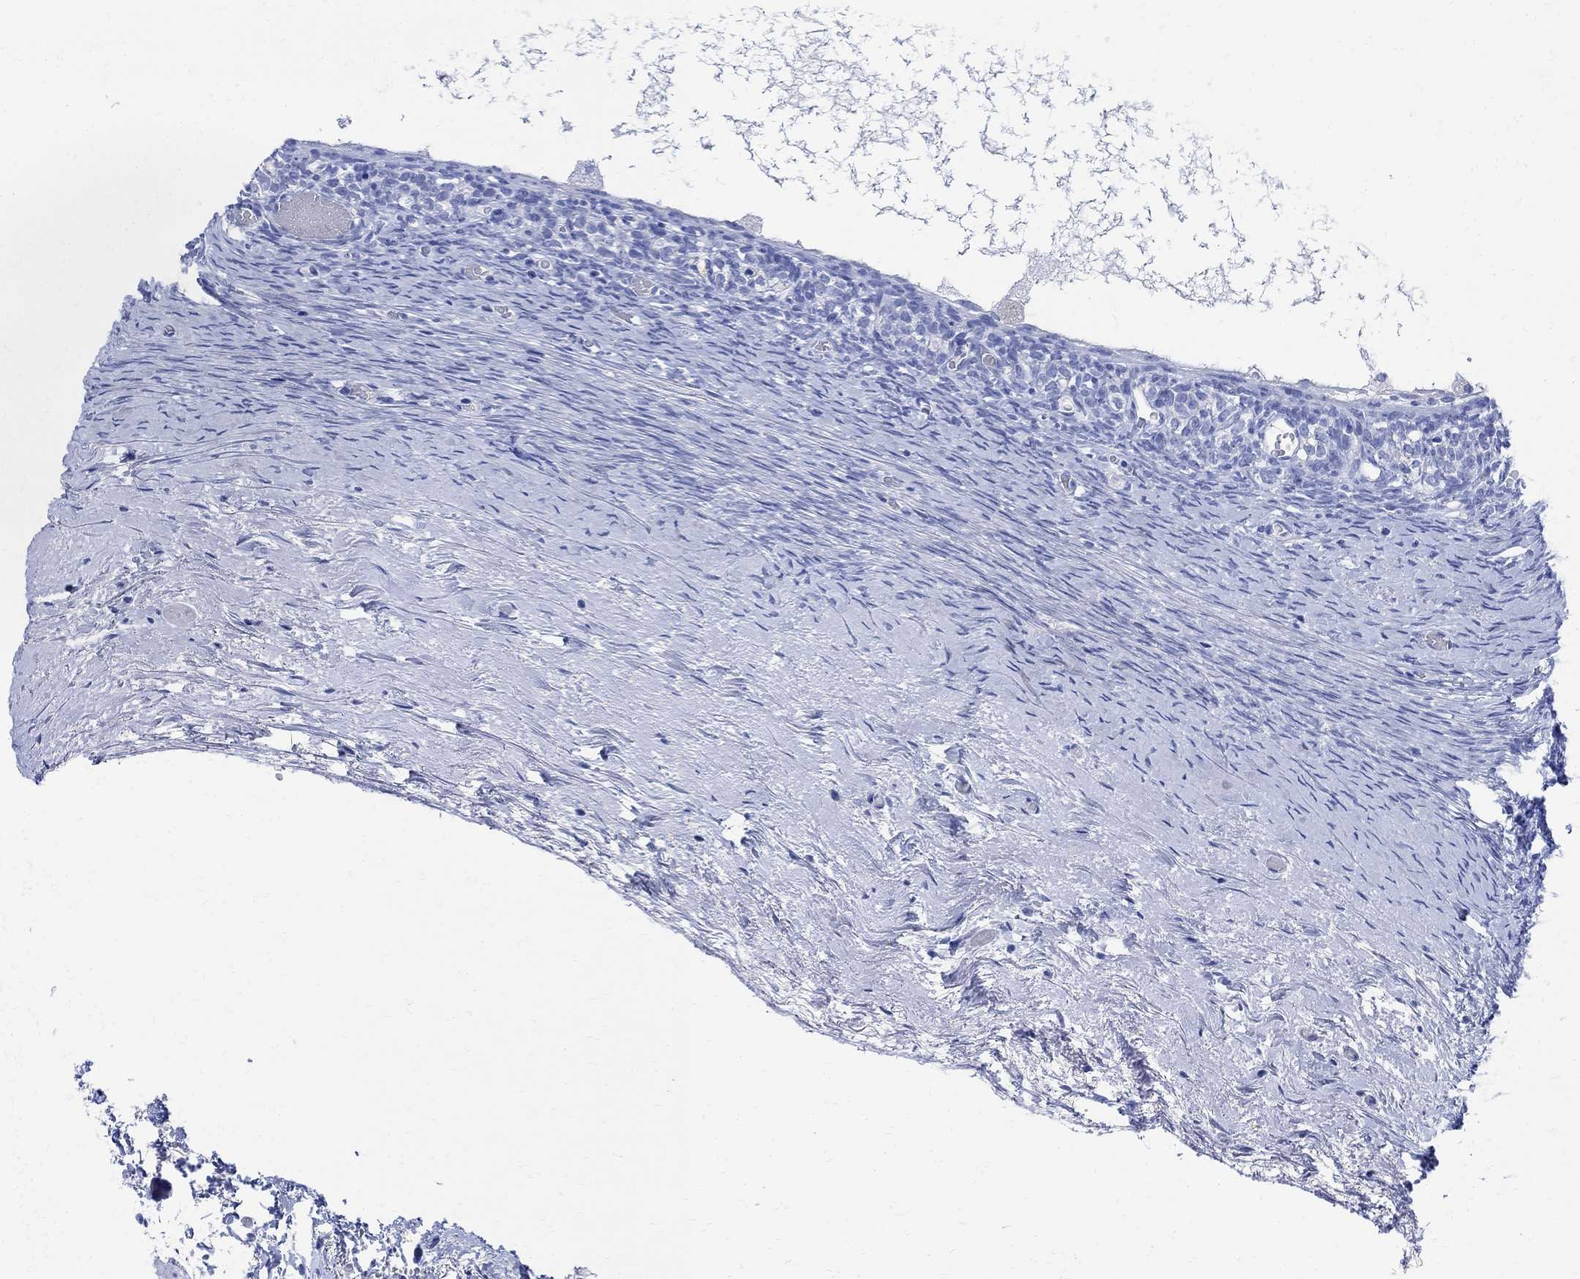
{"staining": {"intensity": "negative", "quantity": "none", "location": "none"}, "tissue": "ovary", "cell_type": "Follicle cells", "image_type": "normal", "snomed": [{"axis": "morphology", "description": "Normal tissue, NOS"}, {"axis": "topography", "description": "Ovary"}], "caption": "The IHC image has no significant staining in follicle cells of ovary. The staining was performed using DAB to visualize the protein expression in brown, while the nuclei were stained in blue with hematoxylin (Magnification: 20x).", "gene": "MYL1", "patient": {"sex": "female", "age": 39}}